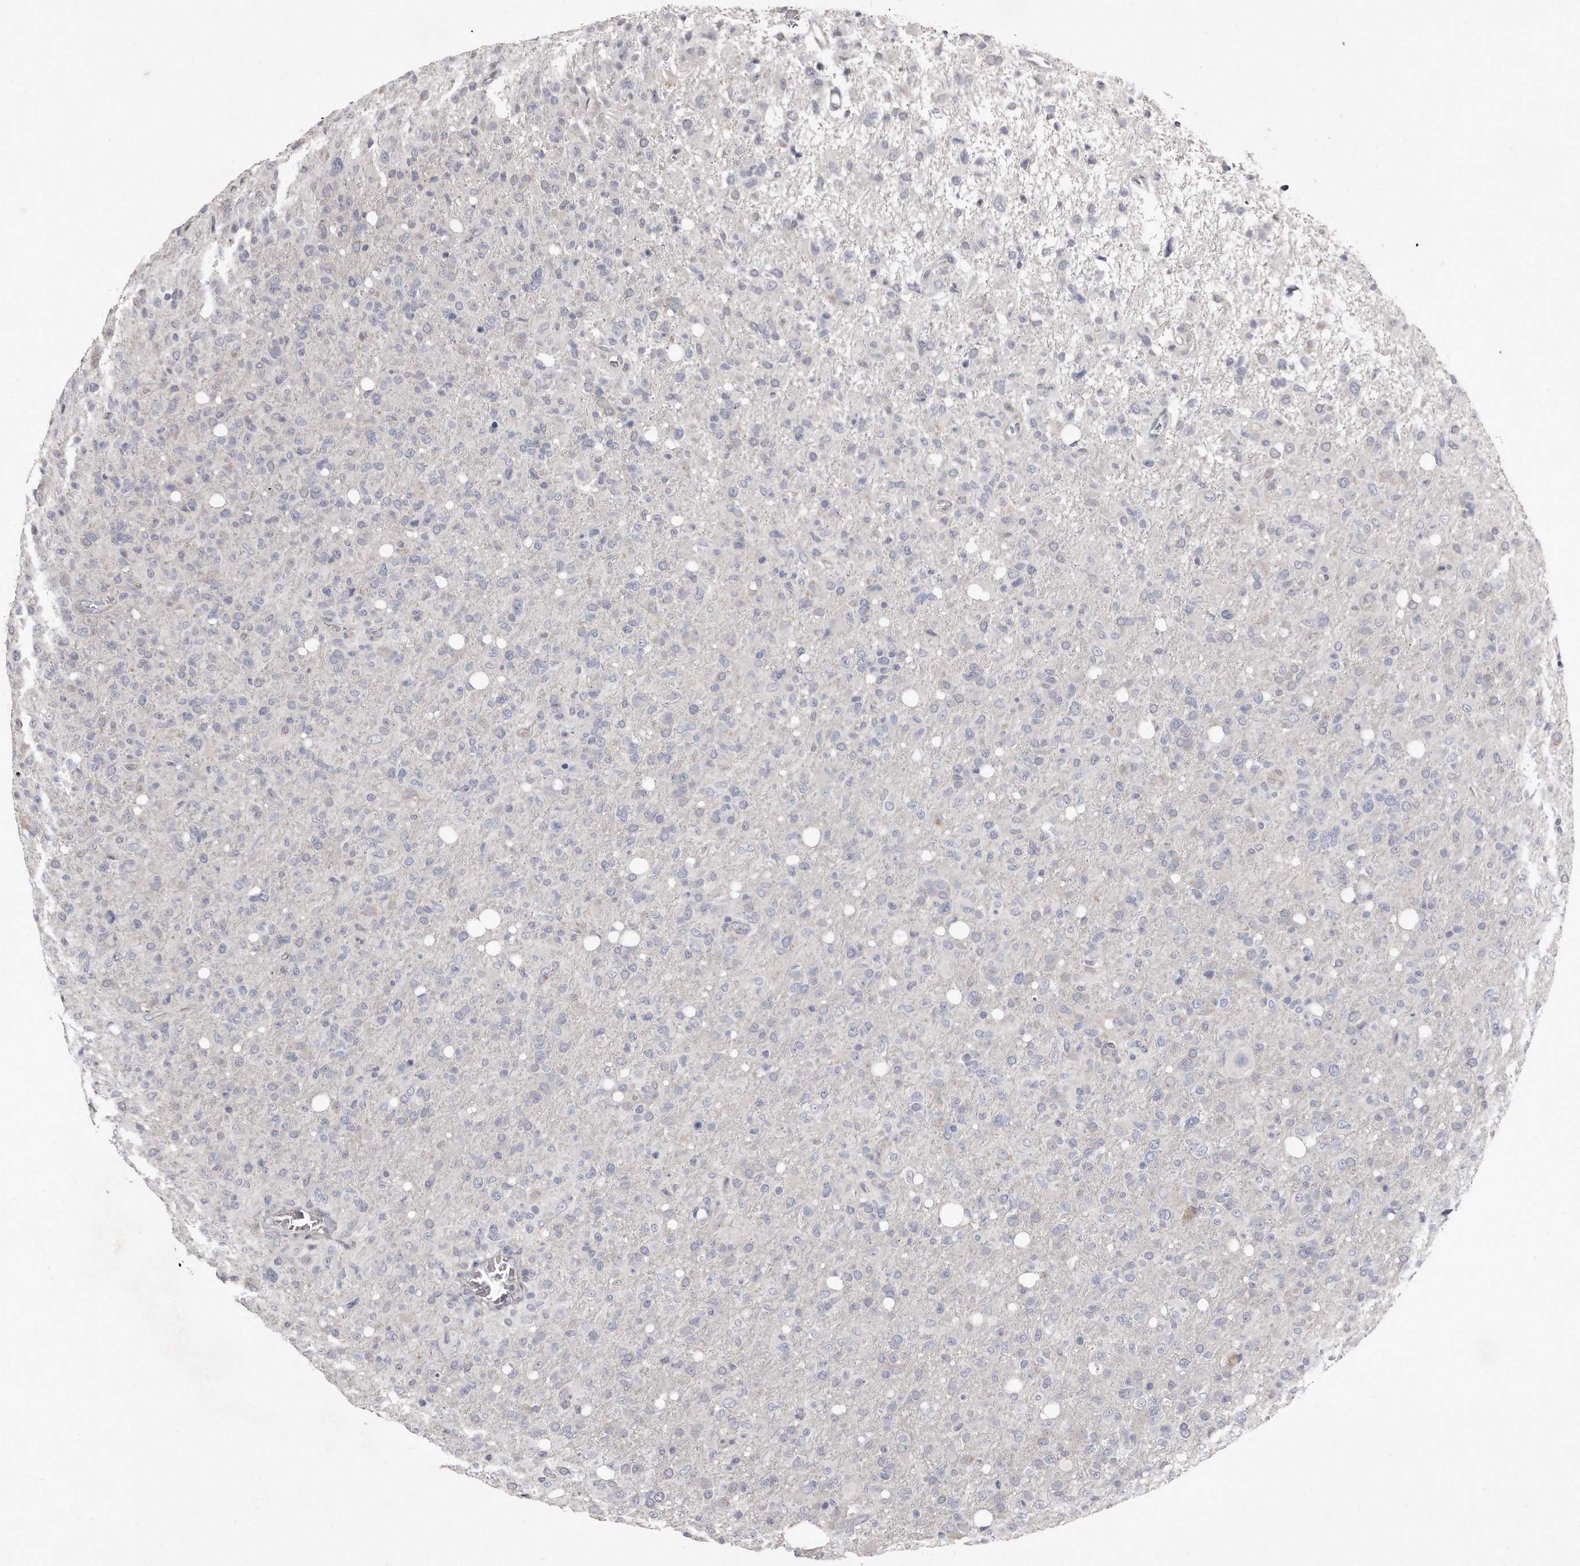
{"staining": {"intensity": "negative", "quantity": "none", "location": "none"}, "tissue": "glioma", "cell_type": "Tumor cells", "image_type": "cancer", "snomed": [{"axis": "morphology", "description": "Glioma, malignant, High grade"}, {"axis": "topography", "description": "Brain"}], "caption": "Human glioma stained for a protein using immunohistochemistry (IHC) exhibits no staining in tumor cells.", "gene": "LMOD1", "patient": {"sex": "female", "age": 57}}